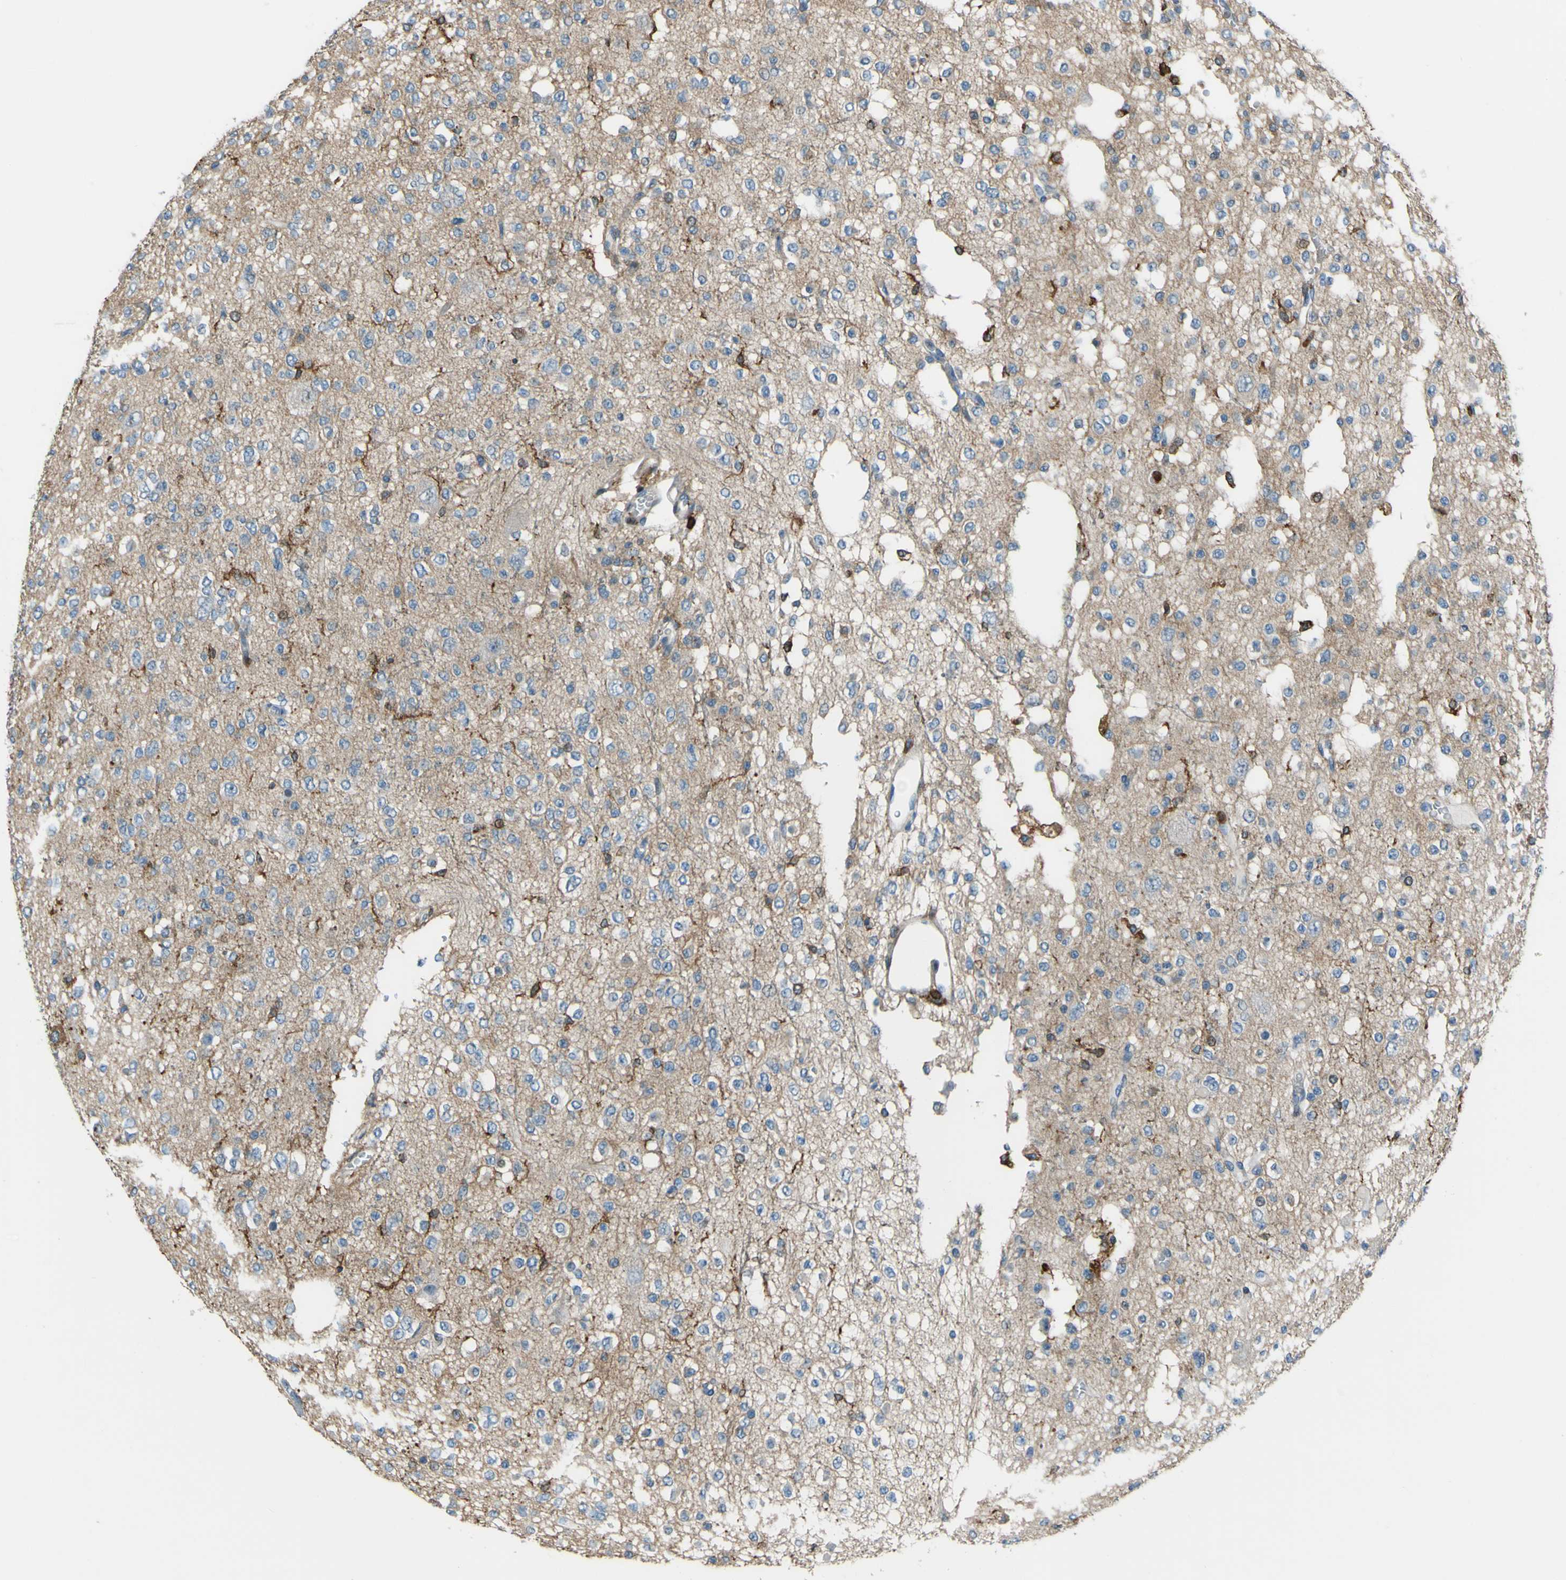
{"staining": {"intensity": "moderate", "quantity": "<25%", "location": "cytoplasmic/membranous"}, "tissue": "glioma", "cell_type": "Tumor cells", "image_type": "cancer", "snomed": [{"axis": "morphology", "description": "Glioma, malignant, Low grade"}, {"axis": "topography", "description": "Brain"}], "caption": "Immunohistochemical staining of malignant glioma (low-grade) reveals low levels of moderate cytoplasmic/membranous positivity in approximately <25% of tumor cells.", "gene": "PCDHB5", "patient": {"sex": "male", "age": 38}}